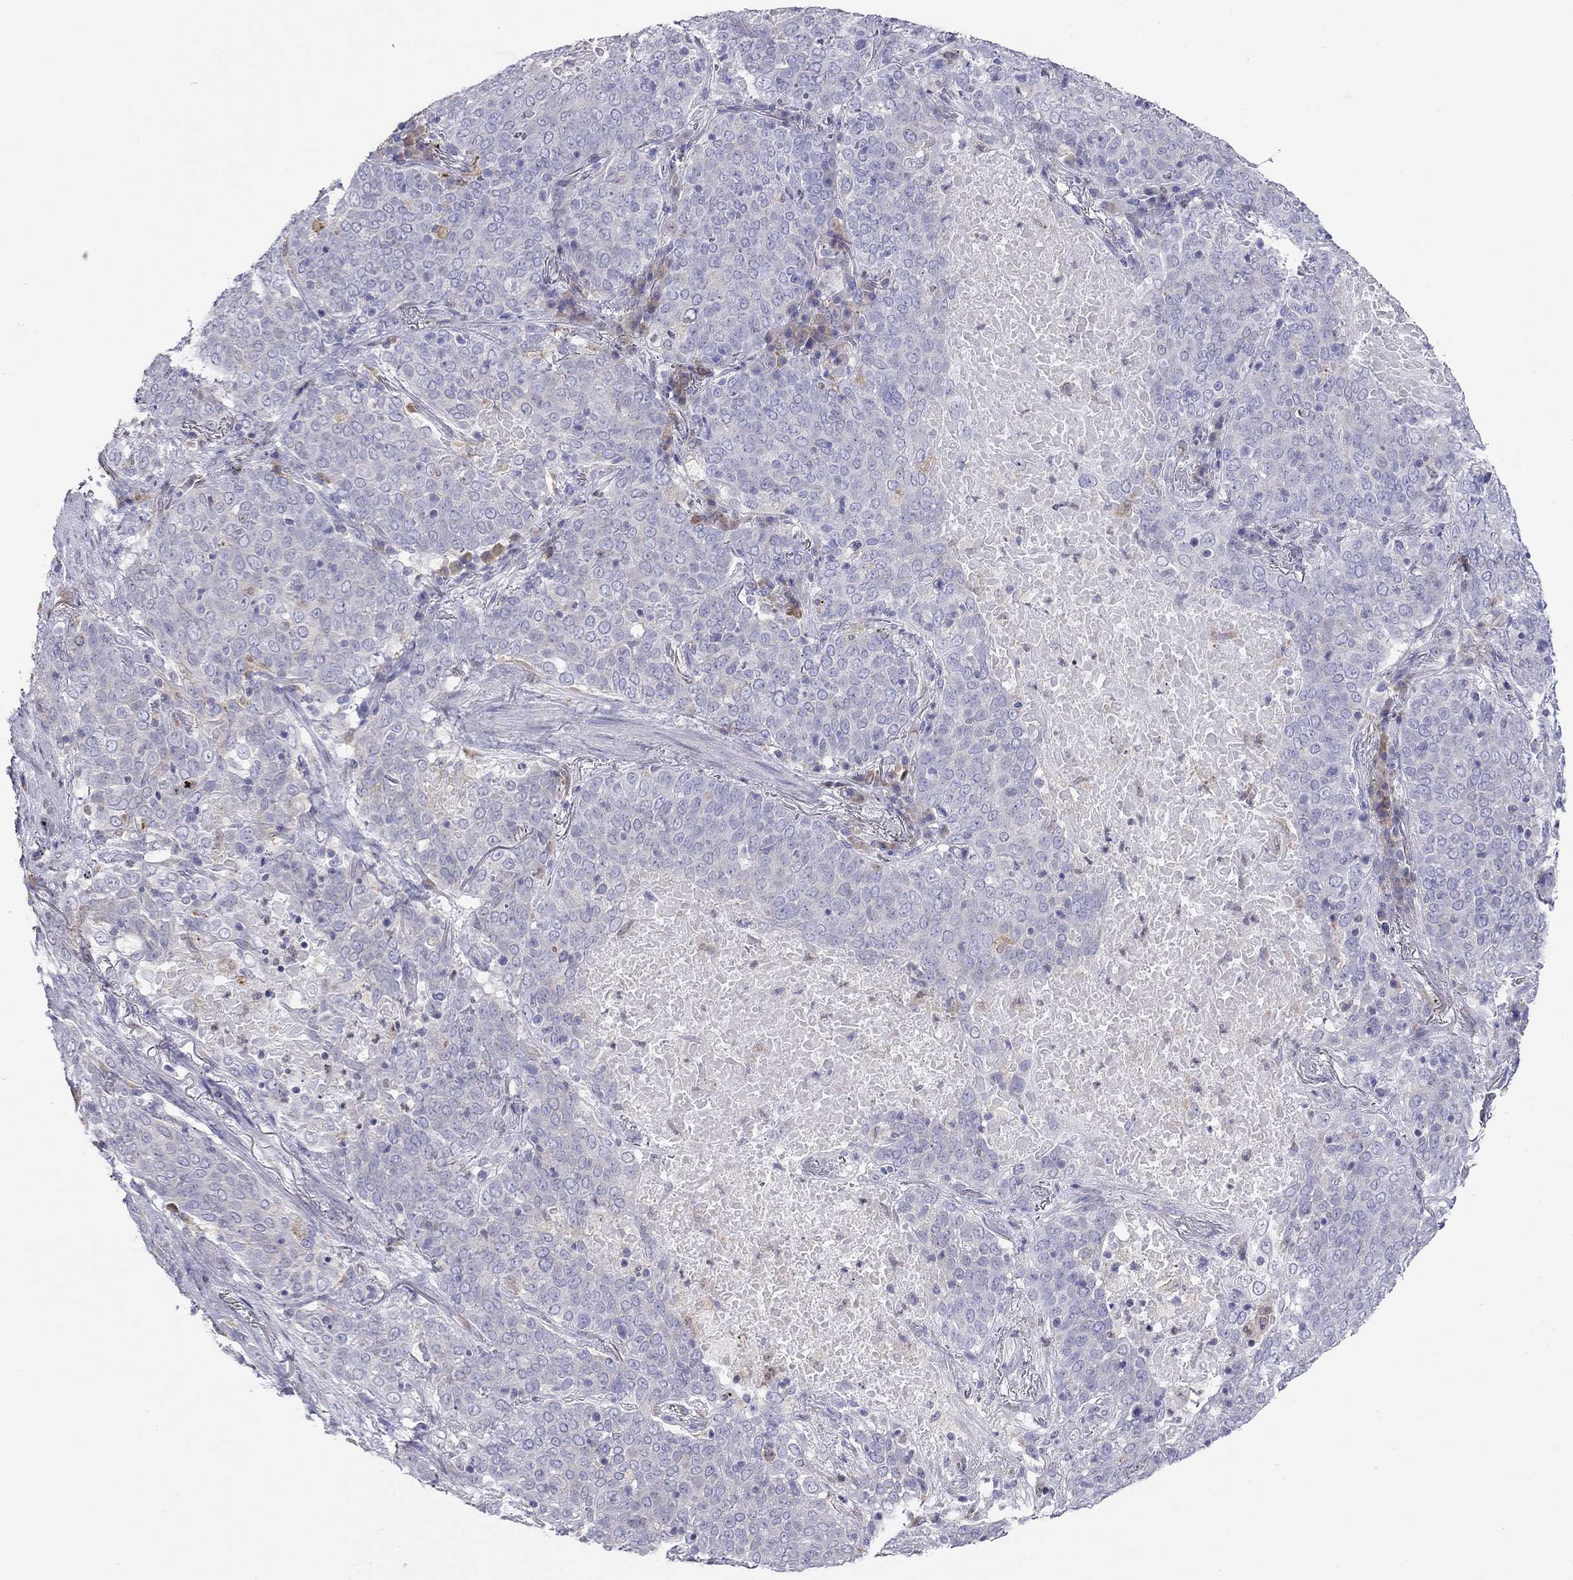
{"staining": {"intensity": "negative", "quantity": "none", "location": "none"}, "tissue": "lung cancer", "cell_type": "Tumor cells", "image_type": "cancer", "snomed": [{"axis": "morphology", "description": "Squamous cell carcinoma, NOS"}, {"axis": "topography", "description": "Lung"}], "caption": "Immunohistochemical staining of squamous cell carcinoma (lung) exhibits no significant positivity in tumor cells. (DAB IHC visualized using brightfield microscopy, high magnification).", "gene": "SLC46A2", "patient": {"sex": "male", "age": 82}}